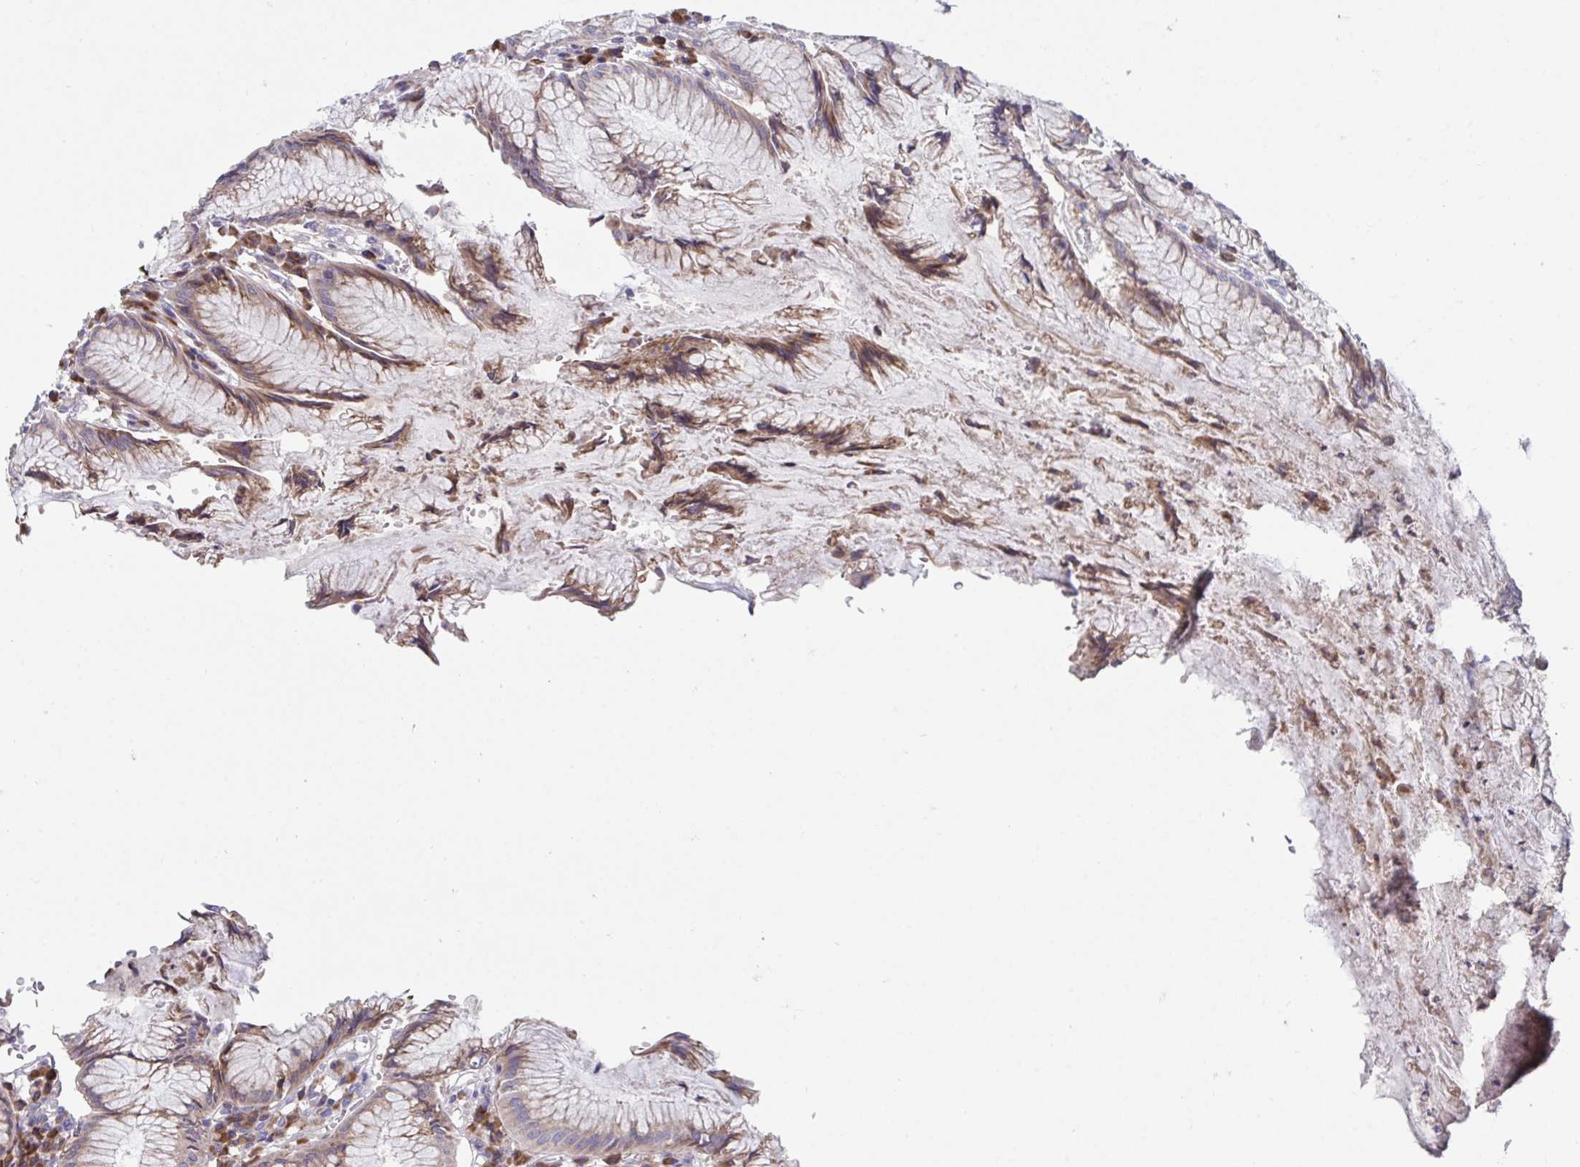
{"staining": {"intensity": "moderate", "quantity": ">75%", "location": "cytoplasmic/membranous"}, "tissue": "stomach", "cell_type": "Glandular cells", "image_type": "normal", "snomed": [{"axis": "morphology", "description": "Normal tissue, NOS"}, {"axis": "topography", "description": "Stomach"}], "caption": "This histopathology image shows benign stomach stained with immunohistochemistry to label a protein in brown. The cytoplasmic/membranous of glandular cells show moderate positivity for the protein. Nuclei are counter-stained blue.", "gene": "SUSD4", "patient": {"sex": "male", "age": 55}}